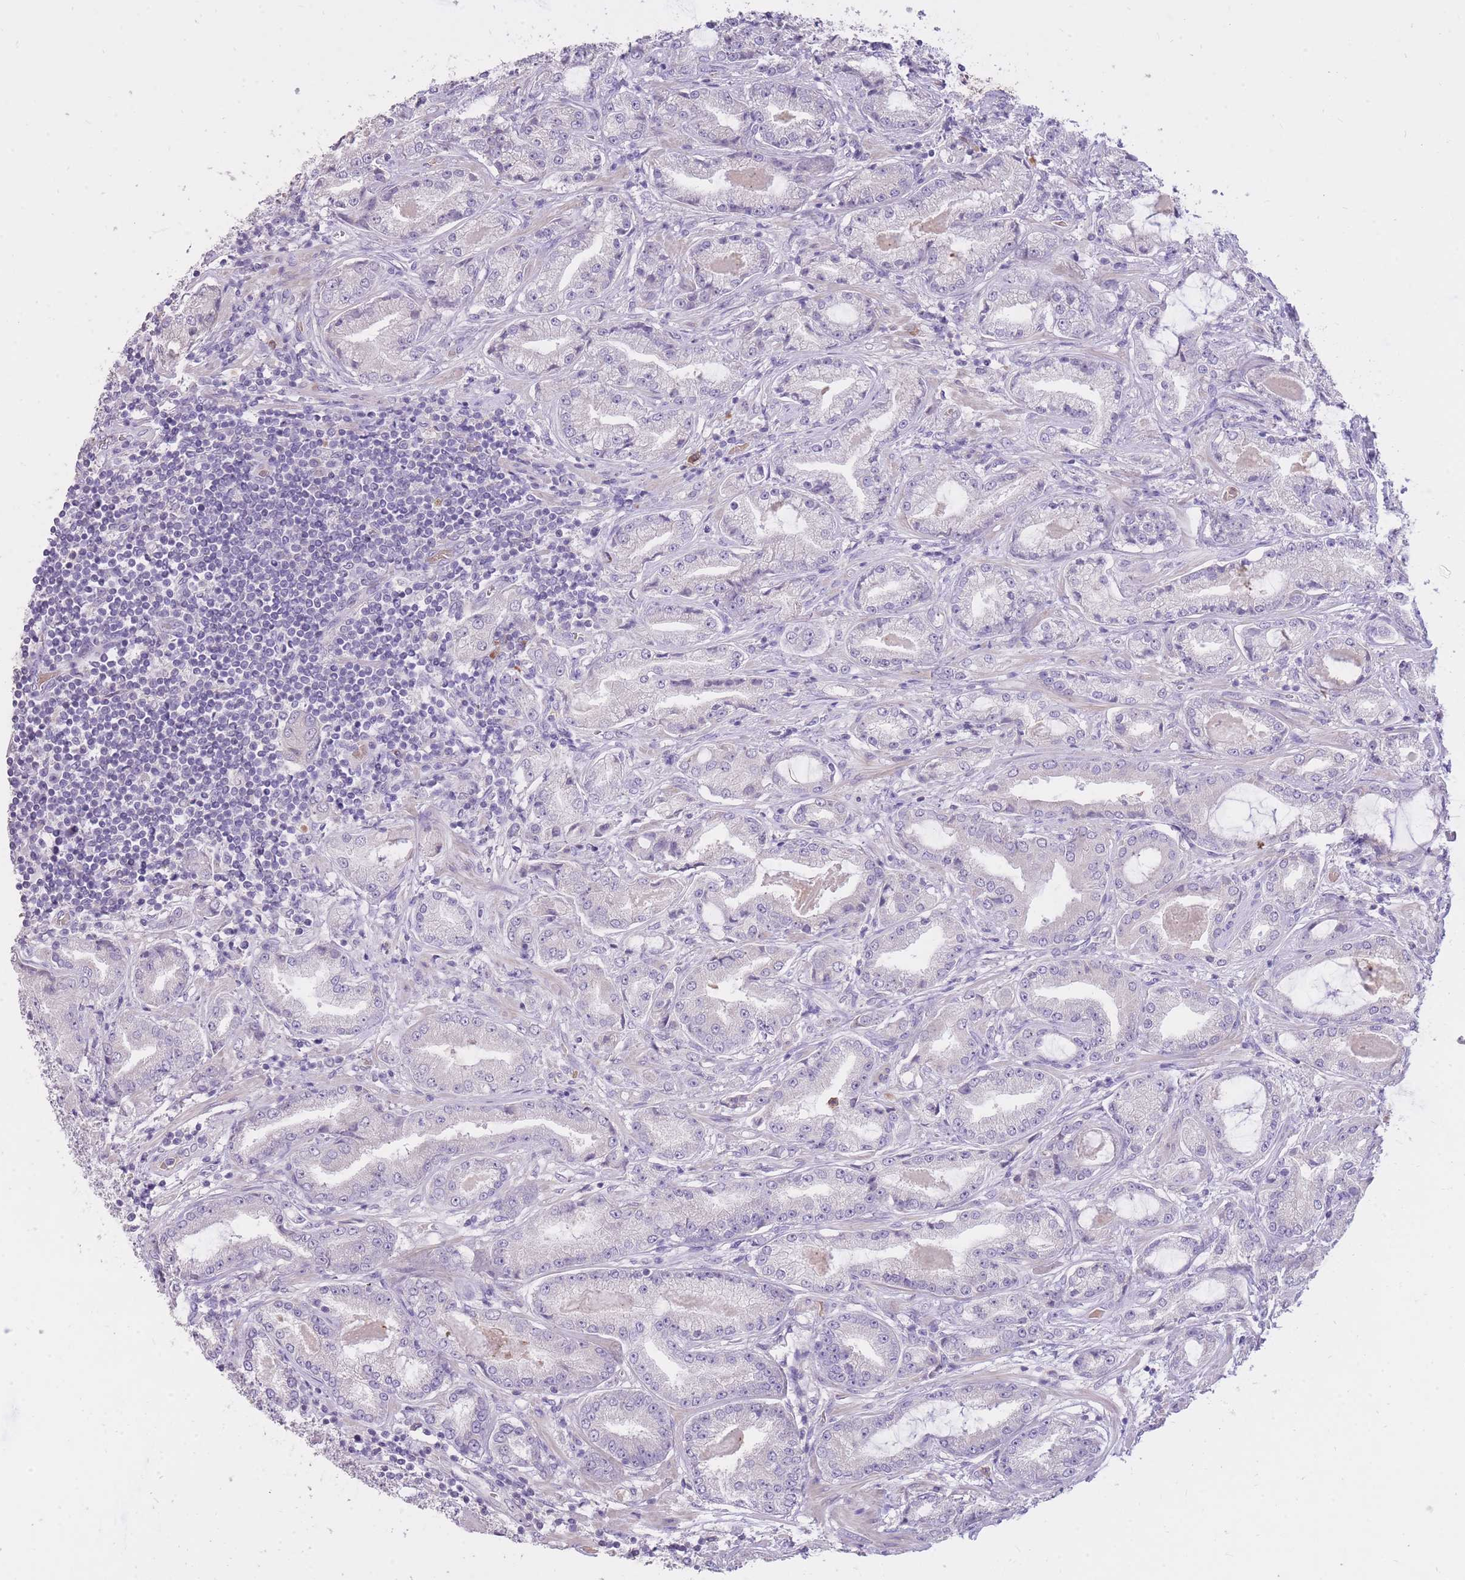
{"staining": {"intensity": "negative", "quantity": "none", "location": "none"}, "tissue": "prostate cancer", "cell_type": "Tumor cells", "image_type": "cancer", "snomed": [{"axis": "morphology", "description": "Adenocarcinoma, High grade"}, {"axis": "topography", "description": "Prostate"}], "caption": "Immunohistochemistry photomicrograph of neoplastic tissue: adenocarcinoma (high-grade) (prostate) stained with DAB (3,3'-diaminobenzidine) exhibits no significant protein positivity in tumor cells.", "gene": "FRG2C", "patient": {"sex": "male", "age": 68}}